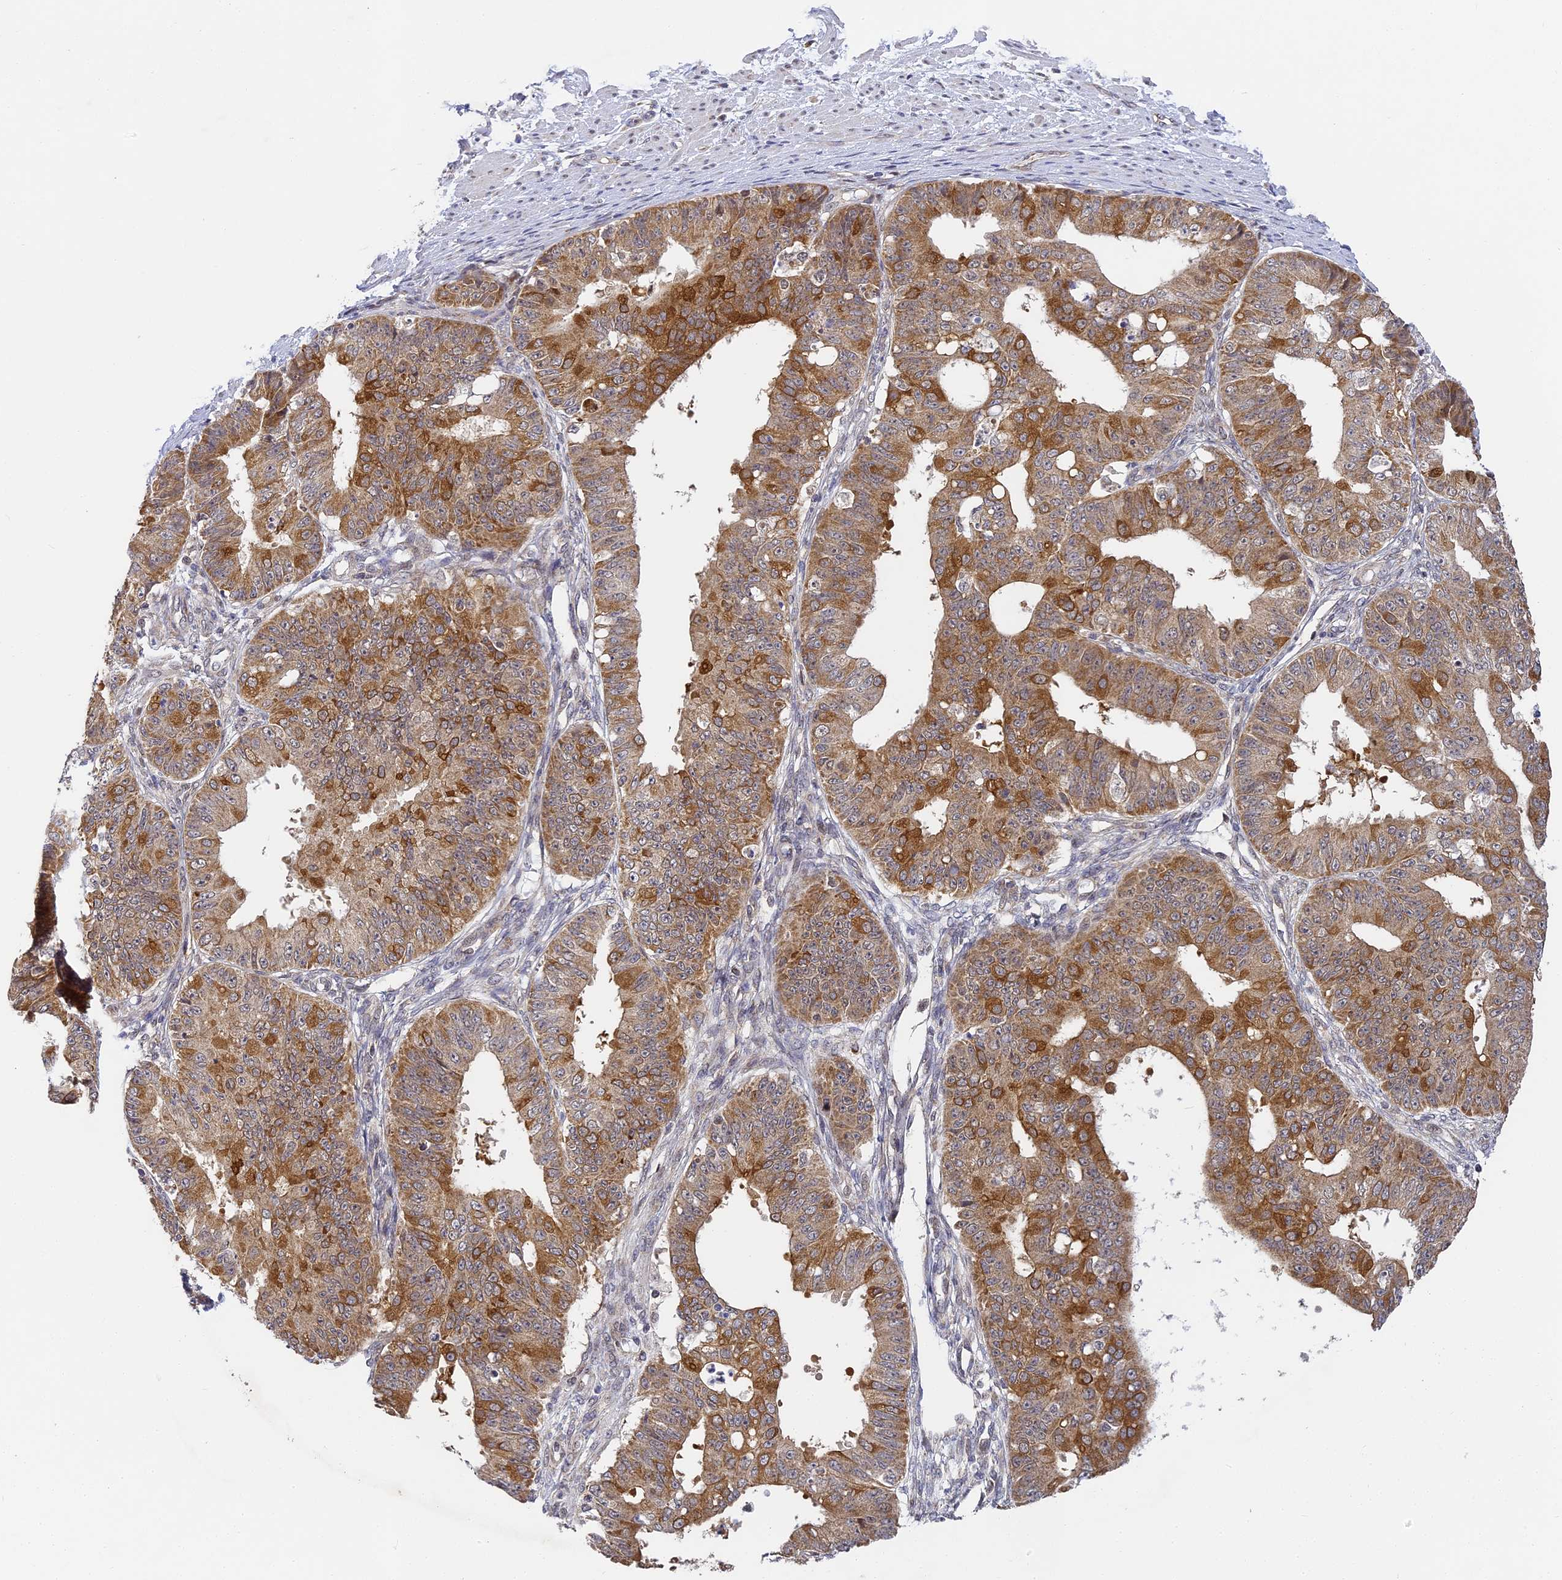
{"staining": {"intensity": "strong", "quantity": ">75%", "location": "cytoplasmic/membranous"}, "tissue": "ovarian cancer", "cell_type": "Tumor cells", "image_type": "cancer", "snomed": [{"axis": "morphology", "description": "Carcinoma, endometroid"}, {"axis": "topography", "description": "Appendix"}, {"axis": "topography", "description": "Ovary"}], "caption": "Ovarian cancer (endometroid carcinoma) stained with a protein marker exhibits strong staining in tumor cells.", "gene": "DNAAF10", "patient": {"sex": "female", "age": 42}}